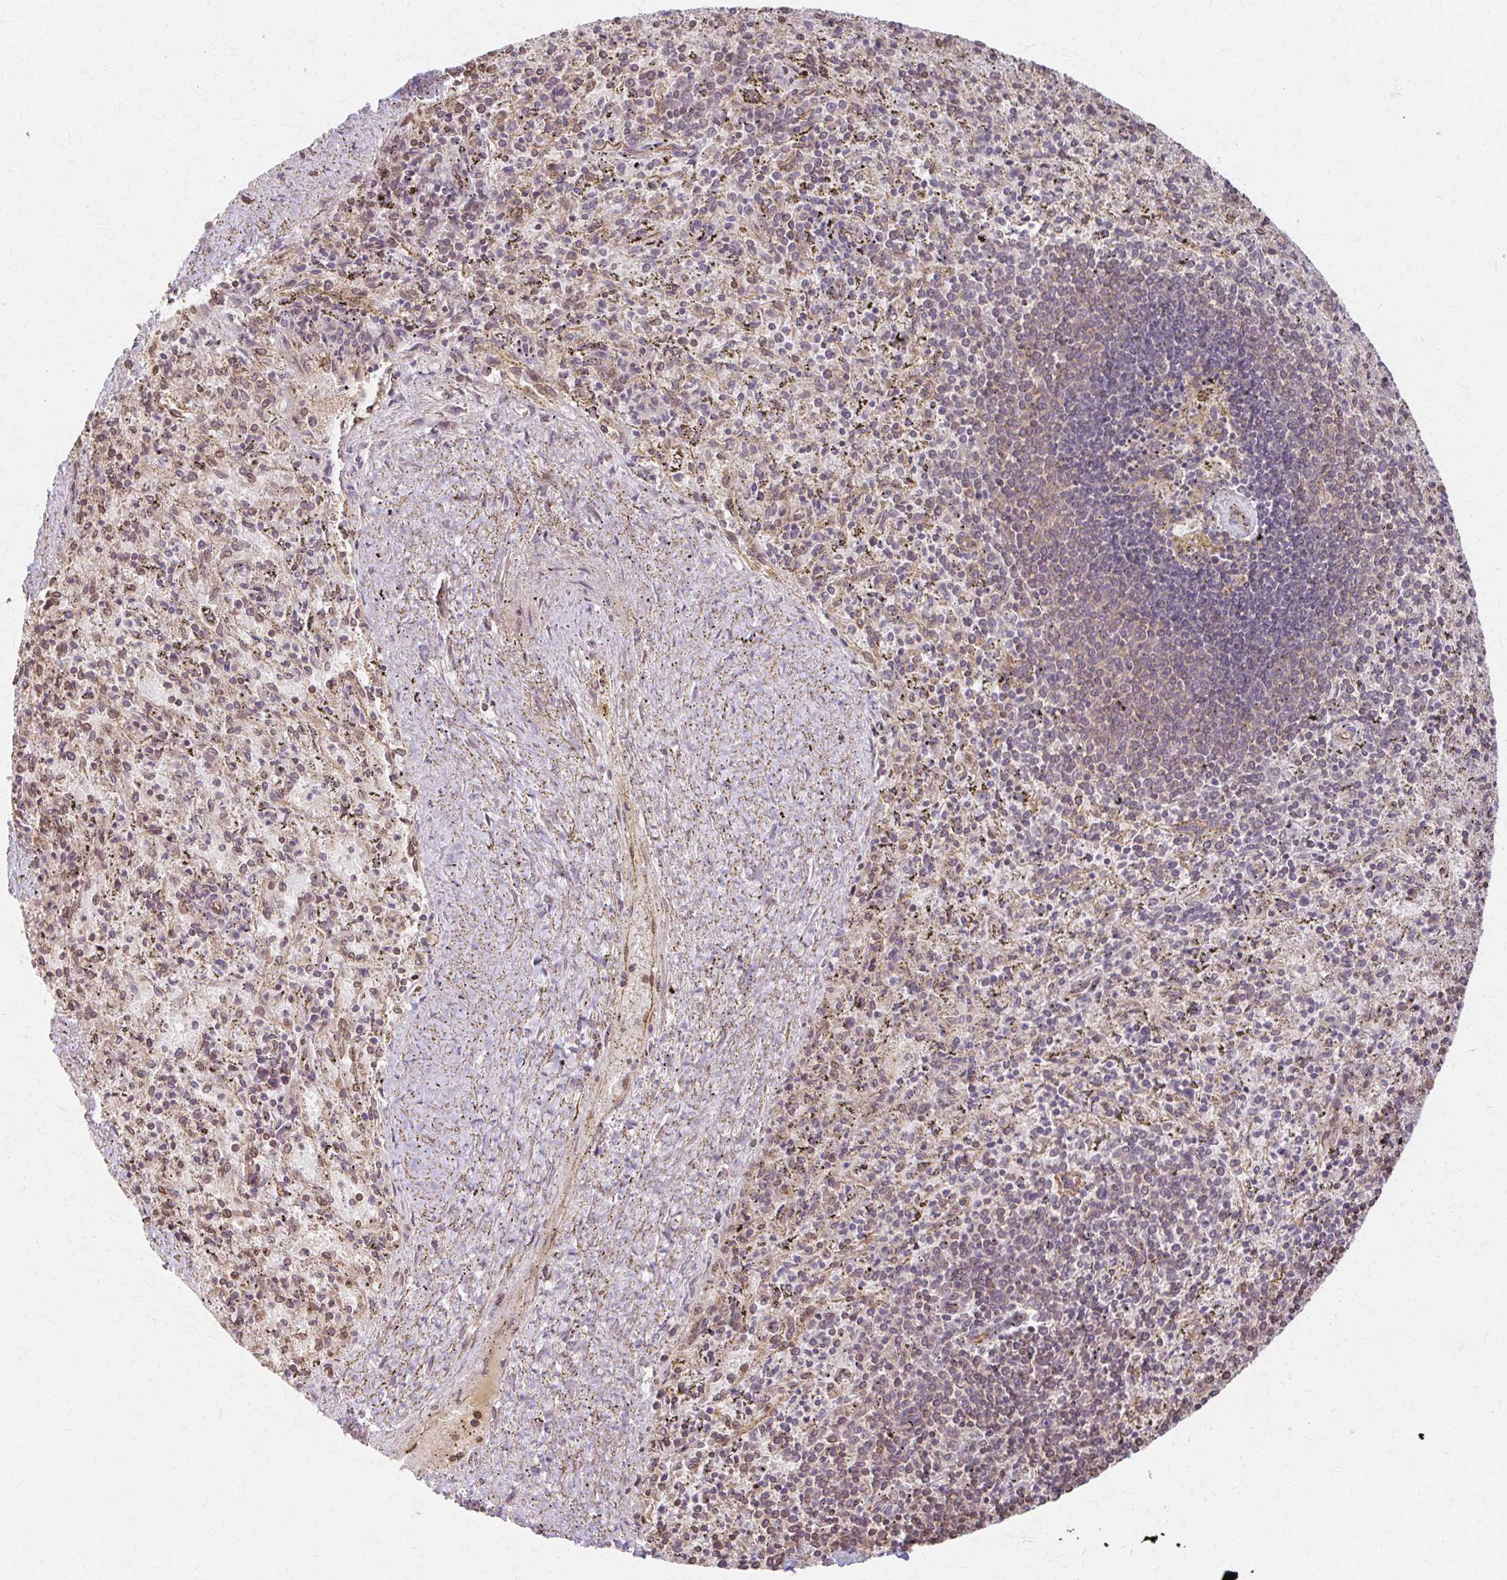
{"staining": {"intensity": "weak", "quantity": "<25%", "location": "cytoplasmic/membranous"}, "tissue": "spleen", "cell_type": "Cells in red pulp", "image_type": "normal", "snomed": [{"axis": "morphology", "description": "Normal tissue, NOS"}, {"axis": "topography", "description": "Spleen"}], "caption": "This micrograph is of benign spleen stained with immunohistochemistry (IHC) to label a protein in brown with the nuclei are counter-stained blue. There is no positivity in cells in red pulp.", "gene": "ARHGAP35", "patient": {"sex": "male", "age": 57}}